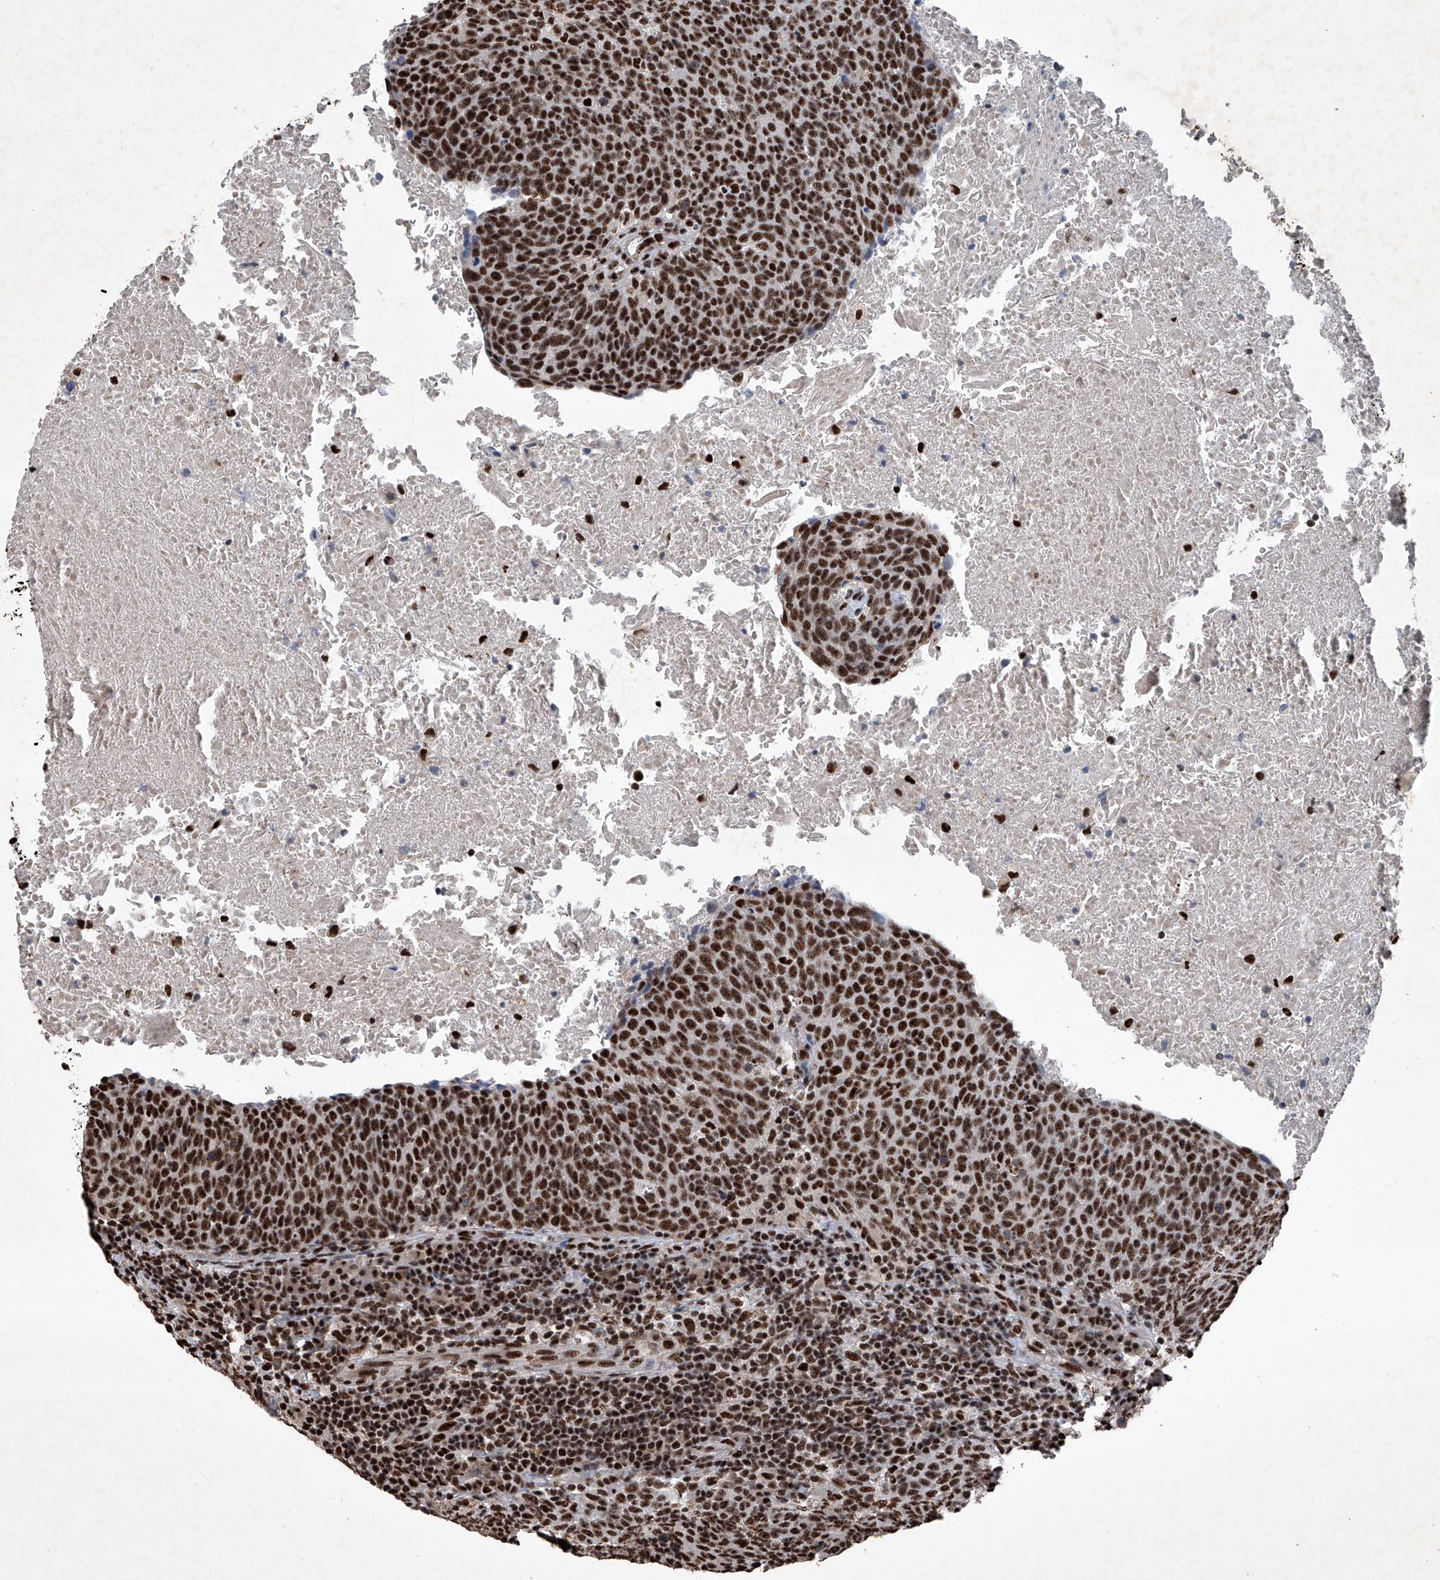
{"staining": {"intensity": "strong", "quantity": ">75%", "location": "nuclear"}, "tissue": "head and neck cancer", "cell_type": "Tumor cells", "image_type": "cancer", "snomed": [{"axis": "morphology", "description": "Squamous cell carcinoma, NOS"}, {"axis": "morphology", "description": "Squamous cell carcinoma, metastatic, NOS"}, {"axis": "topography", "description": "Lymph node"}, {"axis": "topography", "description": "Head-Neck"}], "caption": "This histopathology image shows immunohistochemistry staining of human head and neck cancer, with high strong nuclear expression in about >75% of tumor cells.", "gene": "DDX39B", "patient": {"sex": "male", "age": 62}}